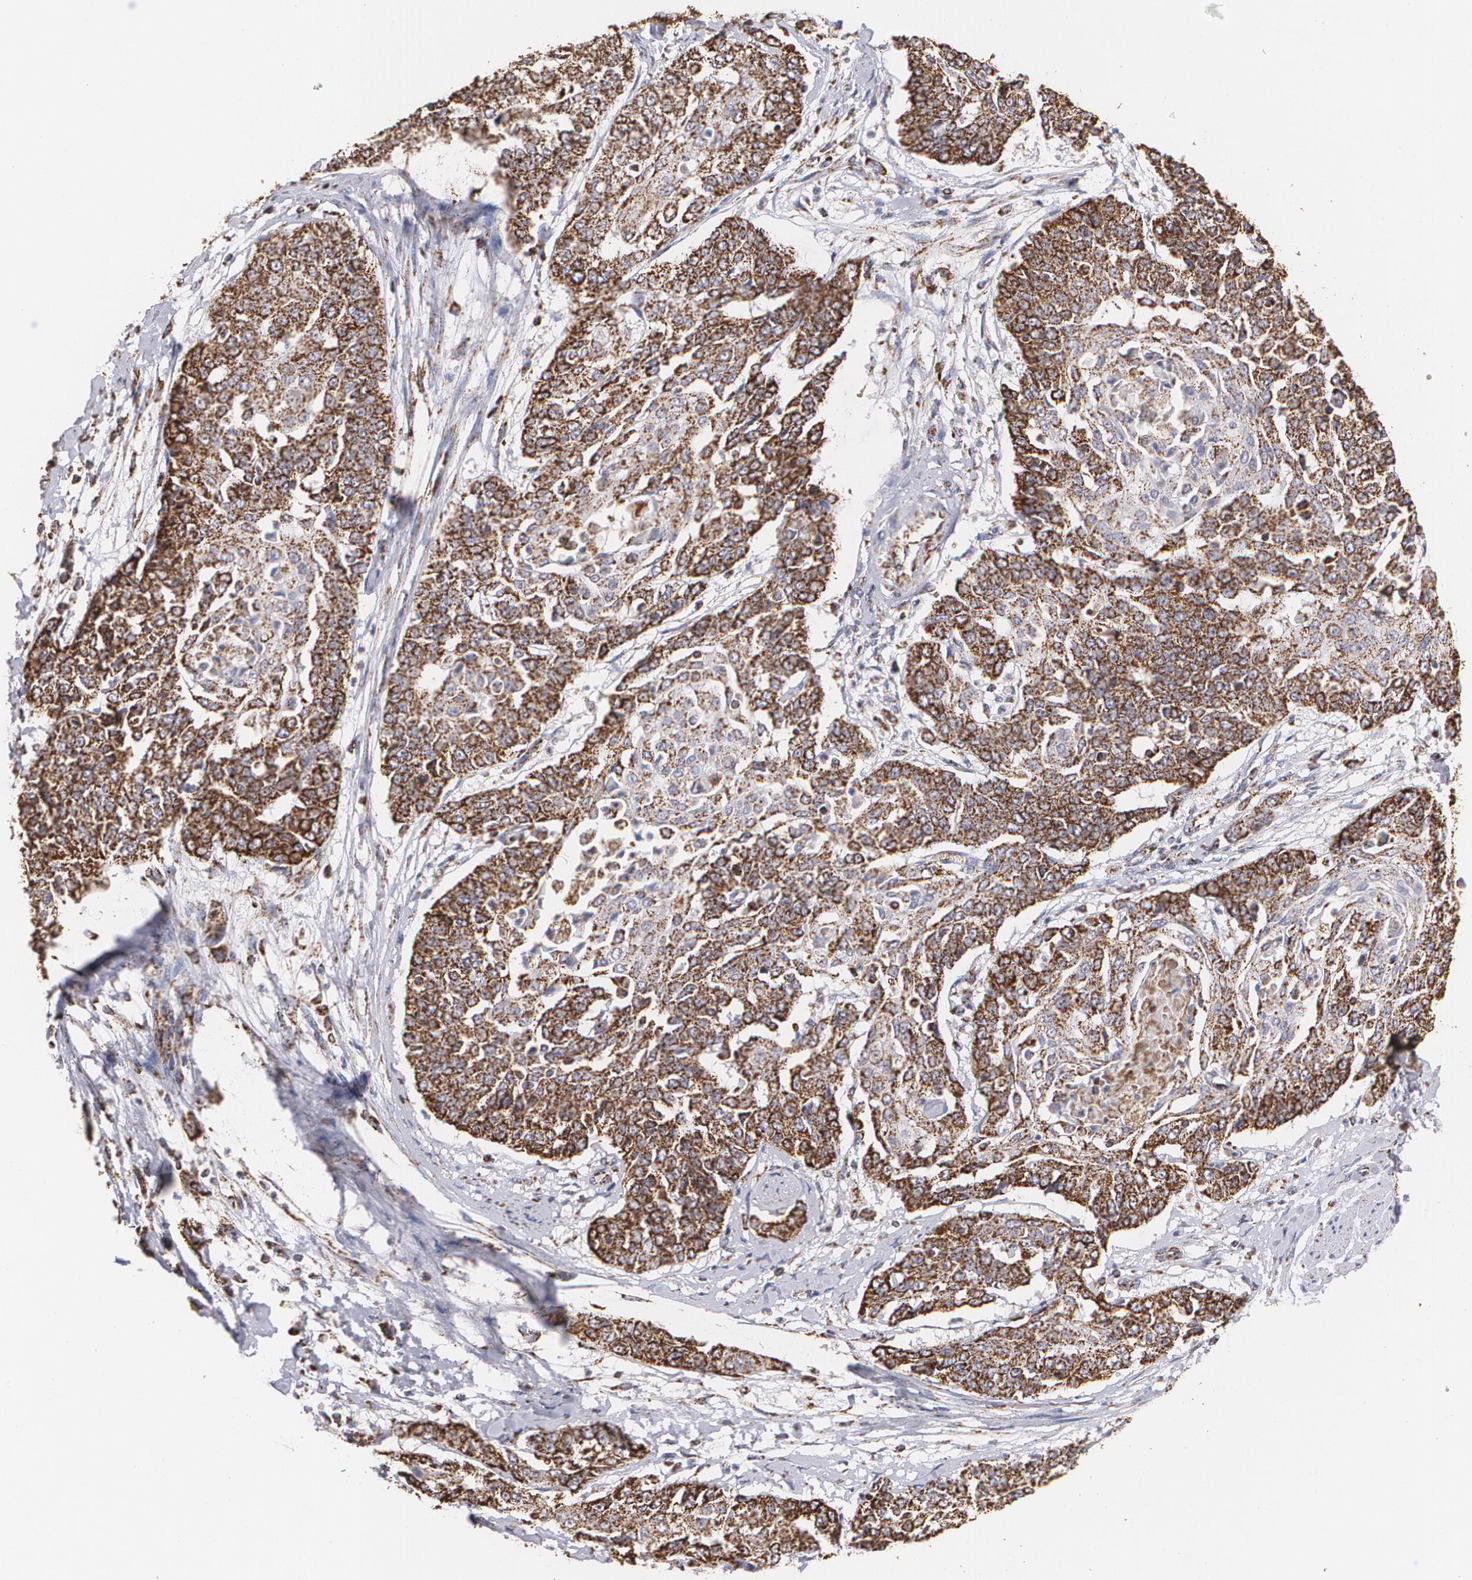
{"staining": {"intensity": "strong", "quantity": ">75%", "location": "cytoplasmic/membranous"}, "tissue": "cervical cancer", "cell_type": "Tumor cells", "image_type": "cancer", "snomed": [{"axis": "morphology", "description": "Squamous cell carcinoma, NOS"}, {"axis": "topography", "description": "Cervix"}], "caption": "Immunohistochemical staining of squamous cell carcinoma (cervical) displays high levels of strong cytoplasmic/membranous protein positivity in approximately >75% of tumor cells.", "gene": "HSPD1", "patient": {"sex": "female", "age": 64}}